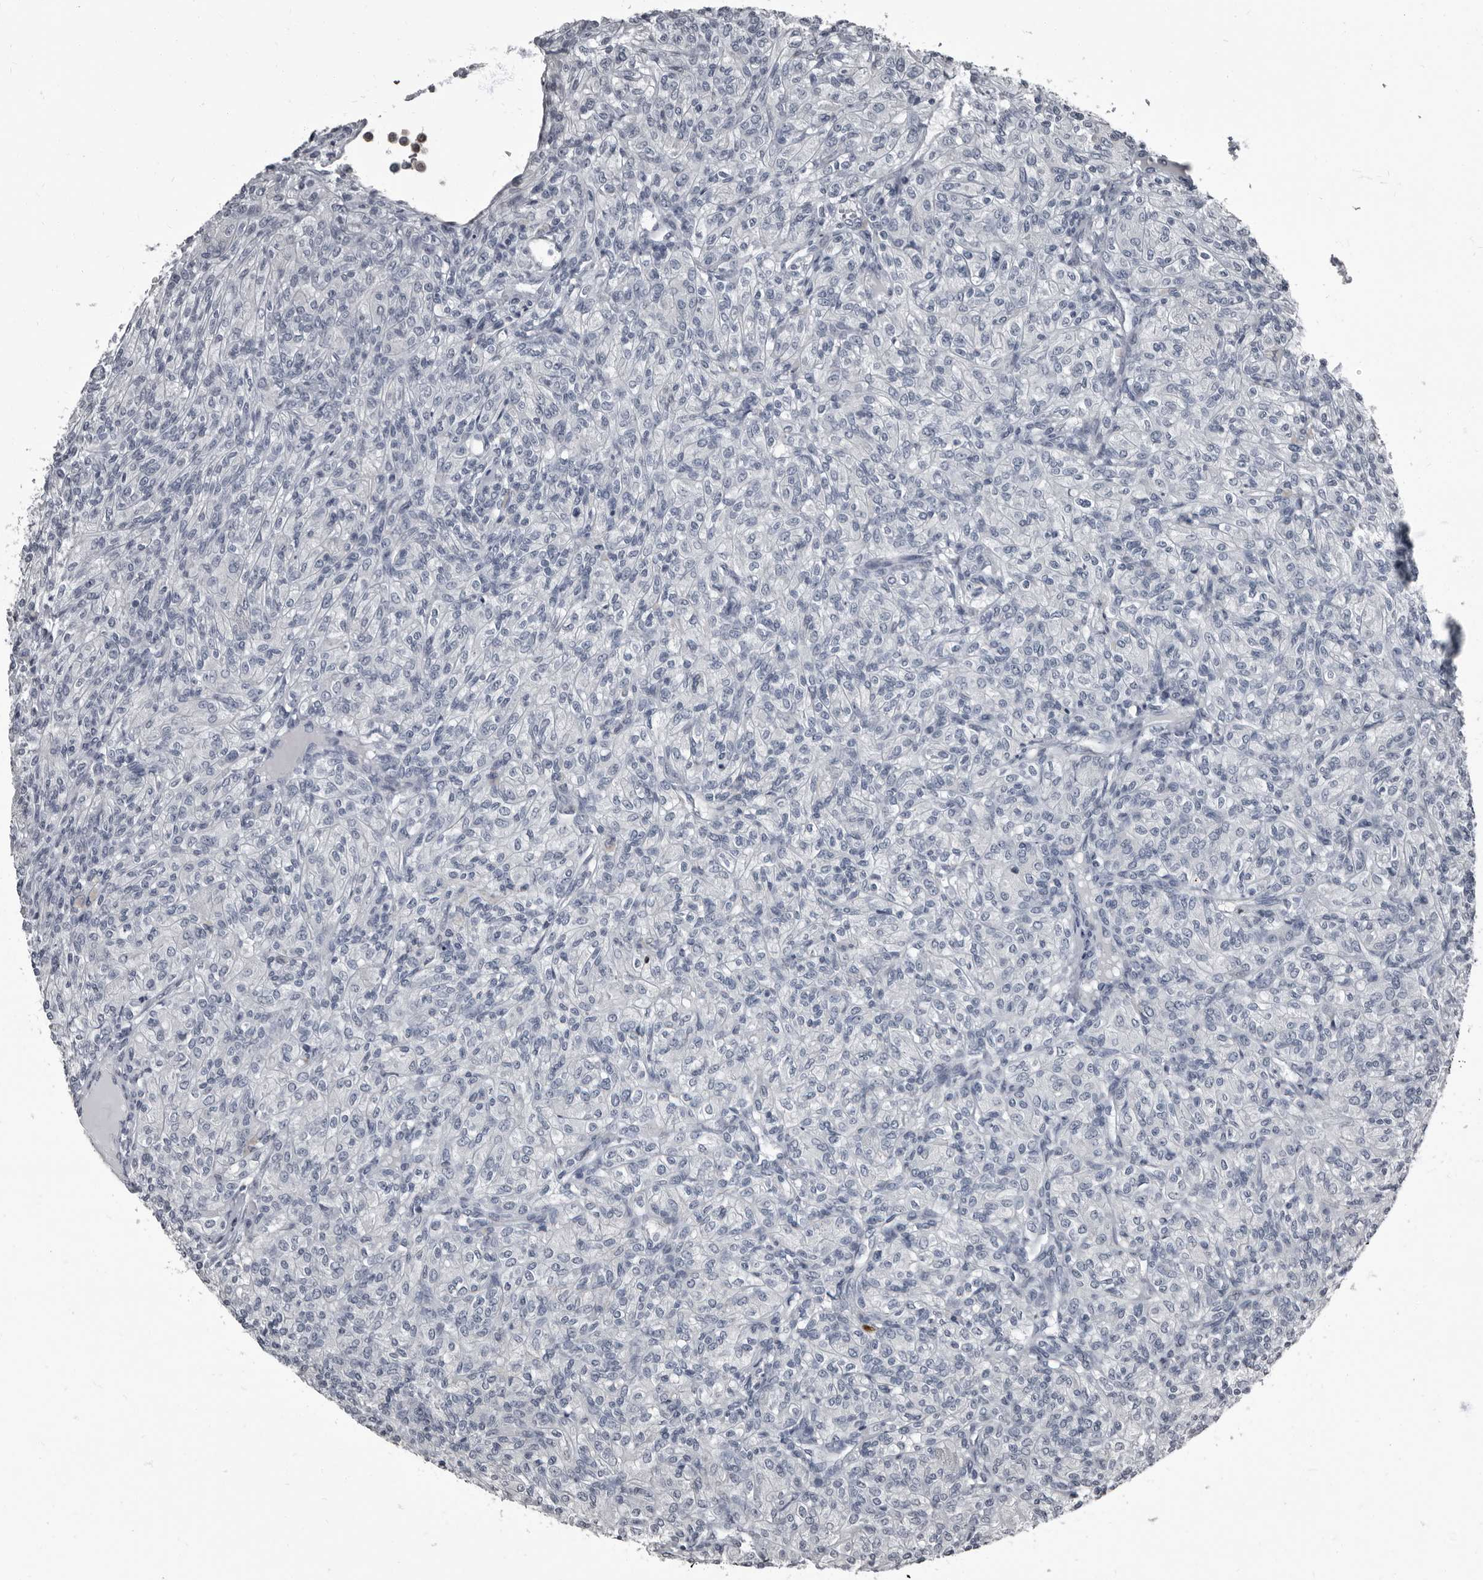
{"staining": {"intensity": "negative", "quantity": "none", "location": "none"}, "tissue": "renal cancer", "cell_type": "Tumor cells", "image_type": "cancer", "snomed": [{"axis": "morphology", "description": "Adenocarcinoma, NOS"}, {"axis": "topography", "description": "Kidney"}], "caption": "Adenocarcinoma (renal) was stained to show a protein in brown. There is no significant expression in tumor cells.", "gene": "TPD52L1", "patient": {"sex": "male", "age": 77}}